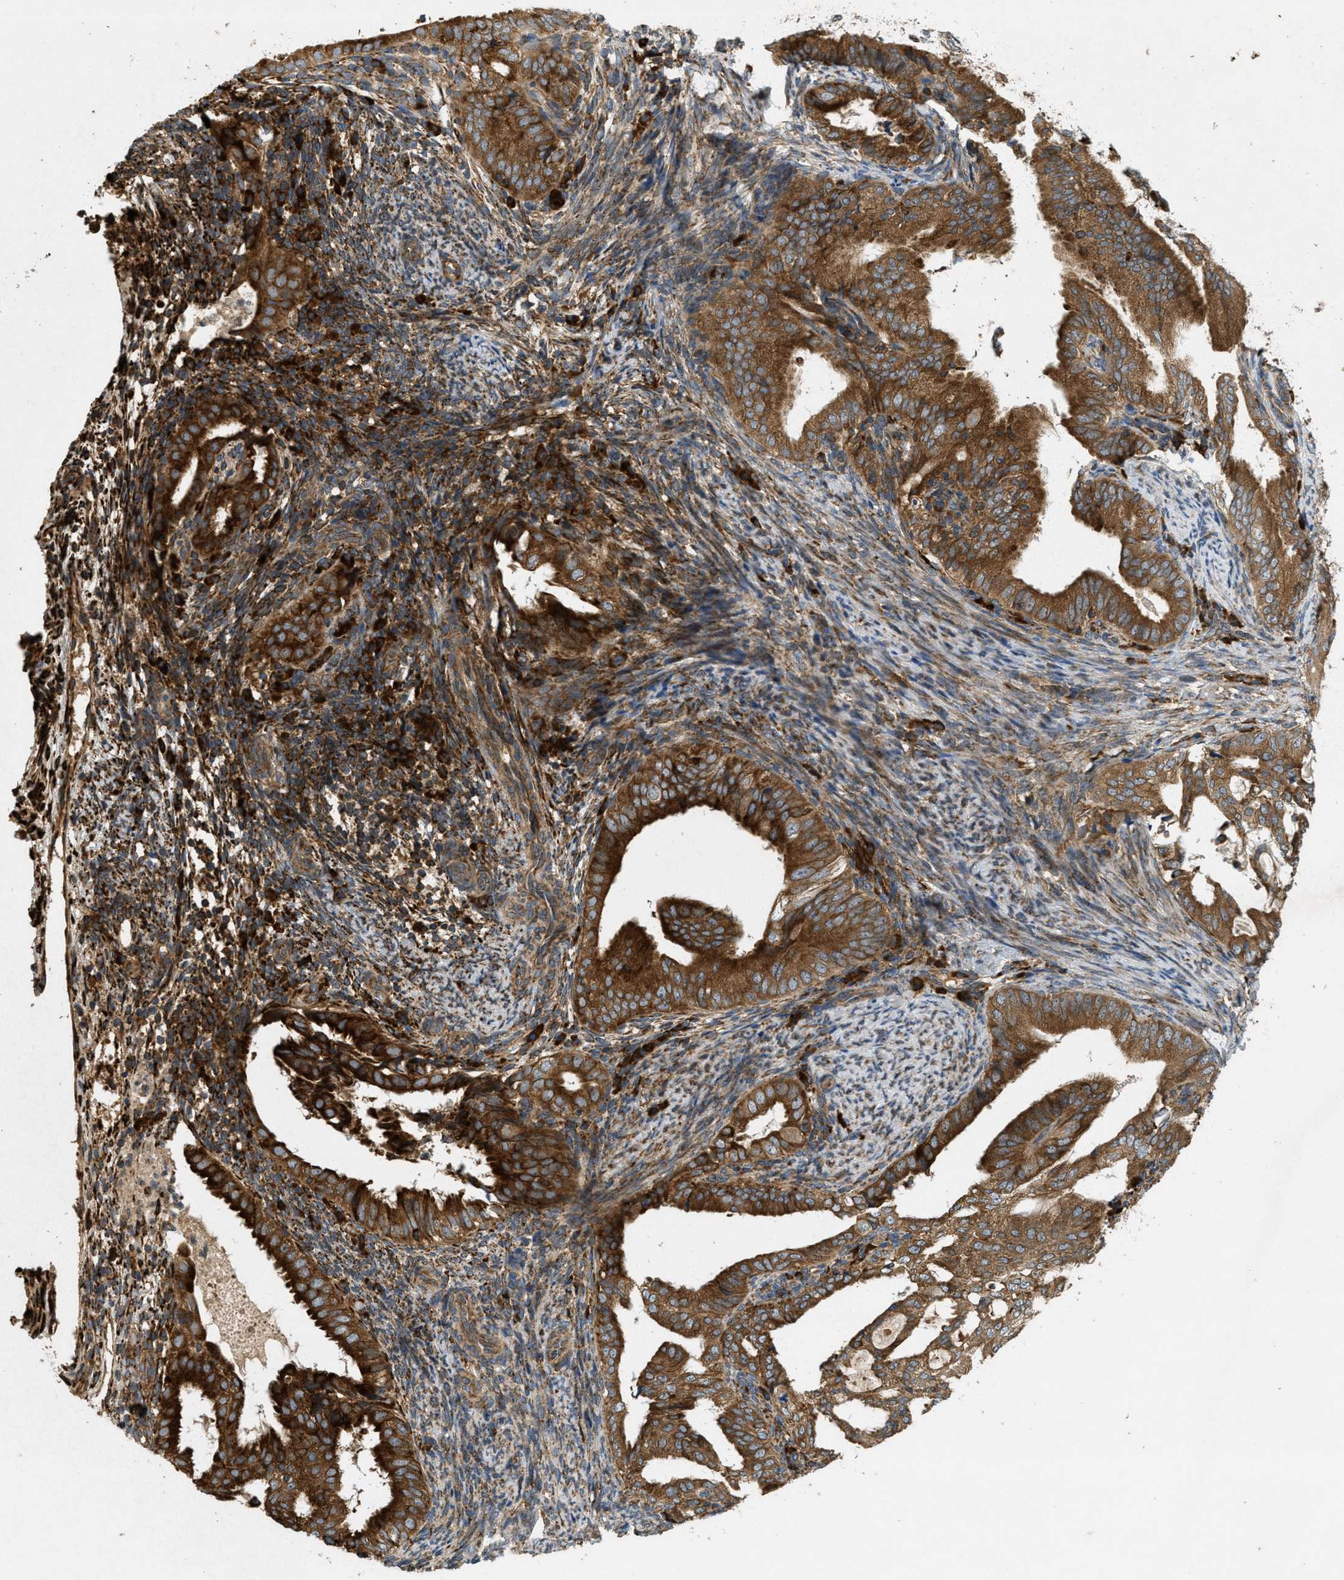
{"staining": {"intensity": "strong", "quantity": ">75%", "location": "cytoplasmic/membranous"}, "tissue": "endometrial cancer", "cell_type": "Tumor cells", "image_type": "cancer", "snomed": [{"axis": "morphology", "description": "Adenocarcinoma, NOS"}, {"axis": "topography", "description": "Endometrium"}], "caption": "Immunohistochemistry histopathology image of human endometrial adenocarcinoma stained for a protein (brown), which demonstrates high levels of strong cytoplasmic/membranous staining in about >75% of tumor cells.", "gene": "PCDH18", "patient": {"sex": "female", "age": 58}}